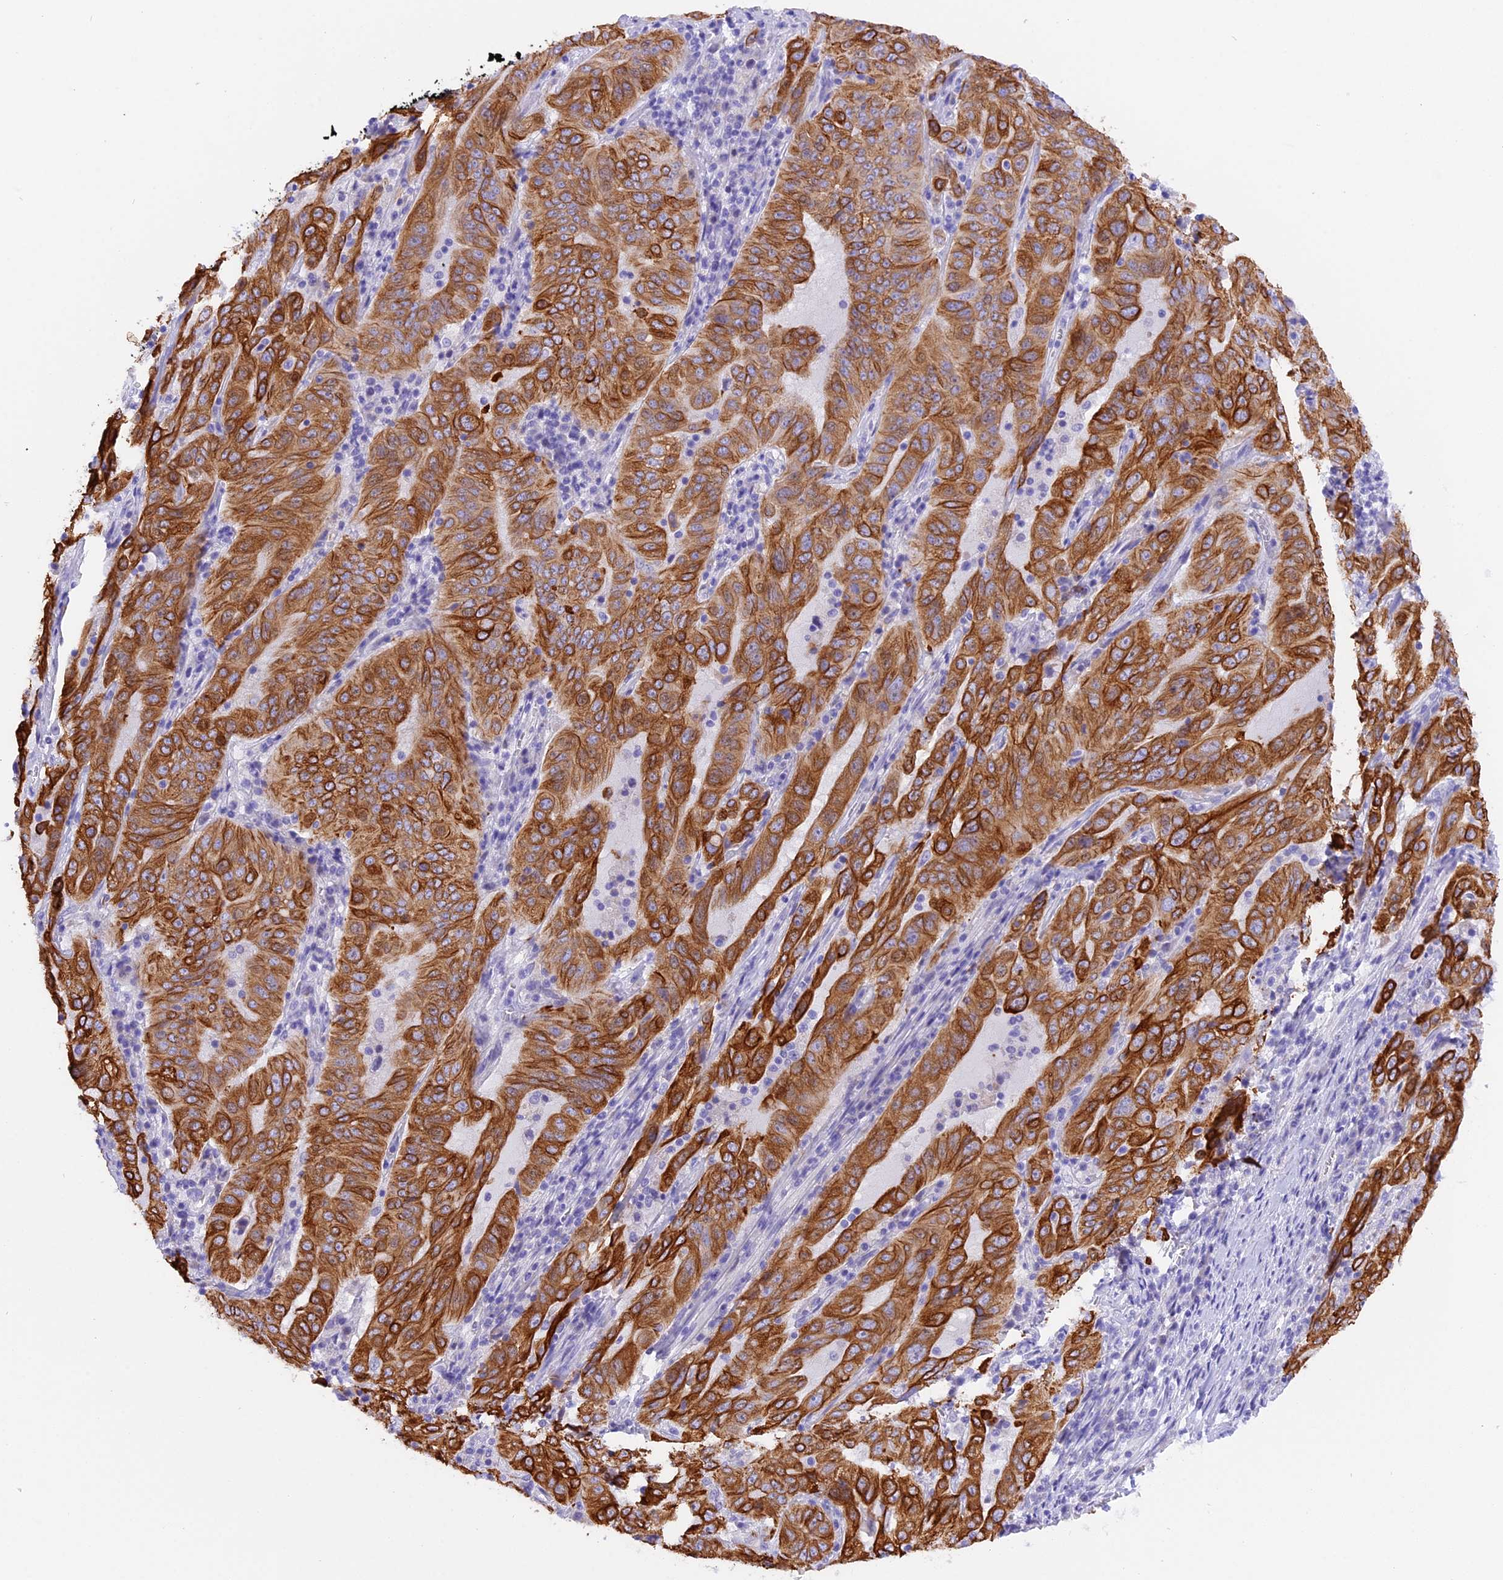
{"staining": {"intensity": "moderate", "quantity": ">75%", "location": "cytoplasmic/membranous"}, "tissue": "pancreatic cancer", "cell_type": "Tumor cells", "image_type": "cancer", "snomed": [{"axis": "morphology", "description": "Adenocarcinoma, NOS"}, {"axis": "topography", "description": "Pancreas"}], "caption": "IHC of adenocarcinoma (pancreatic) demonstrates medium levels of moderate cytoplasmic/membranous expression in approximately >75% of tumor cells.", "gene": "PKIA", "patient": {"sex": "male", "age": 63}}